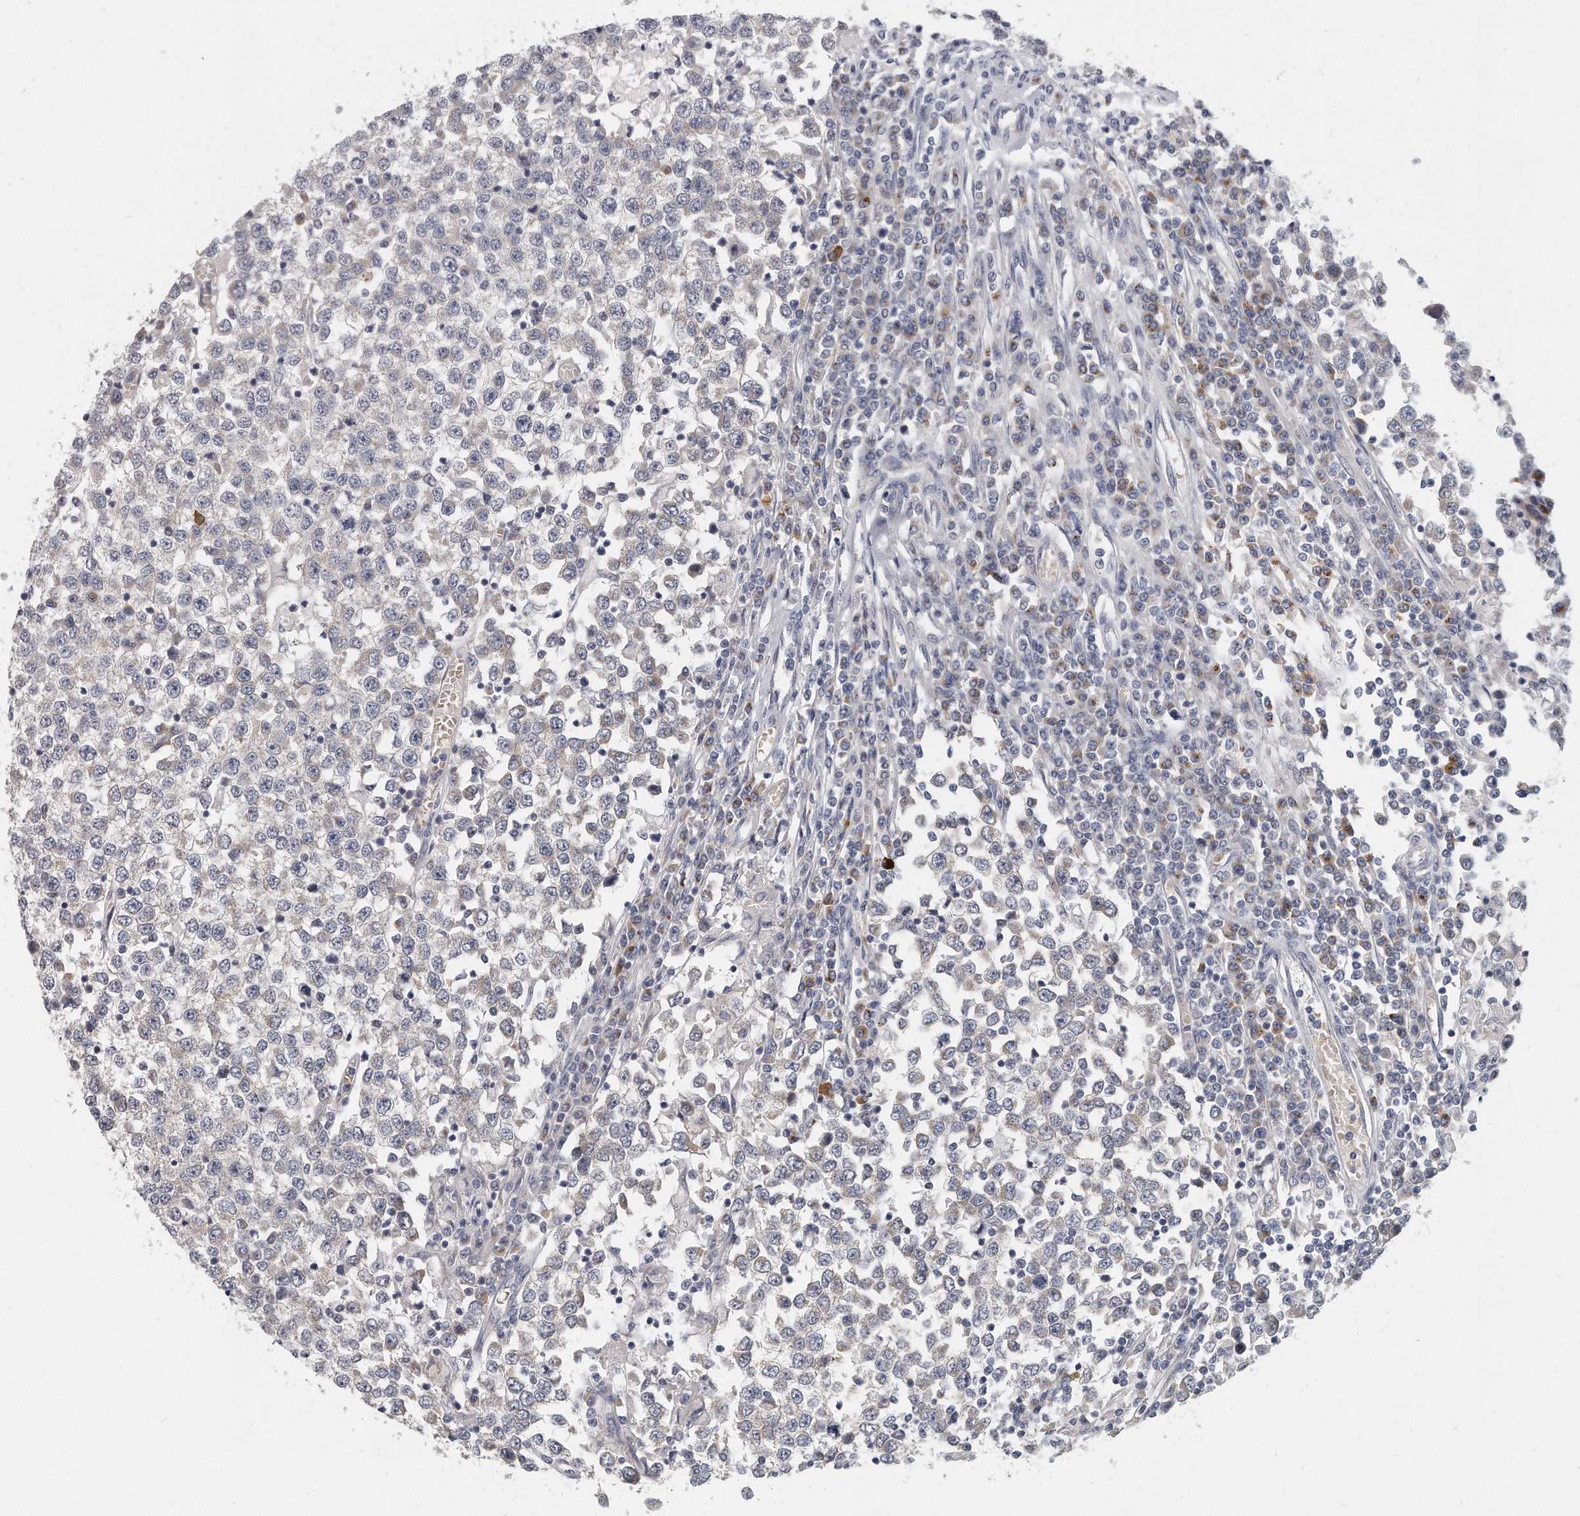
{"staining": {"intensity": "negative", "quantity": "none", "location": "none"}, "tissue": "testis cancer", "cell_type": "Tumor cells", "image_type": "cancer", "snomed": [{"axis": "morphology", "description": "Seminoma, NOS"}, {"axis": "topography", "description": "Testis"}], "caption": "There is no significant expression in tumor cells of testis seminoma.", "gene": "PLEKHA6", "patient": {"sex": "male", "age": 65}}